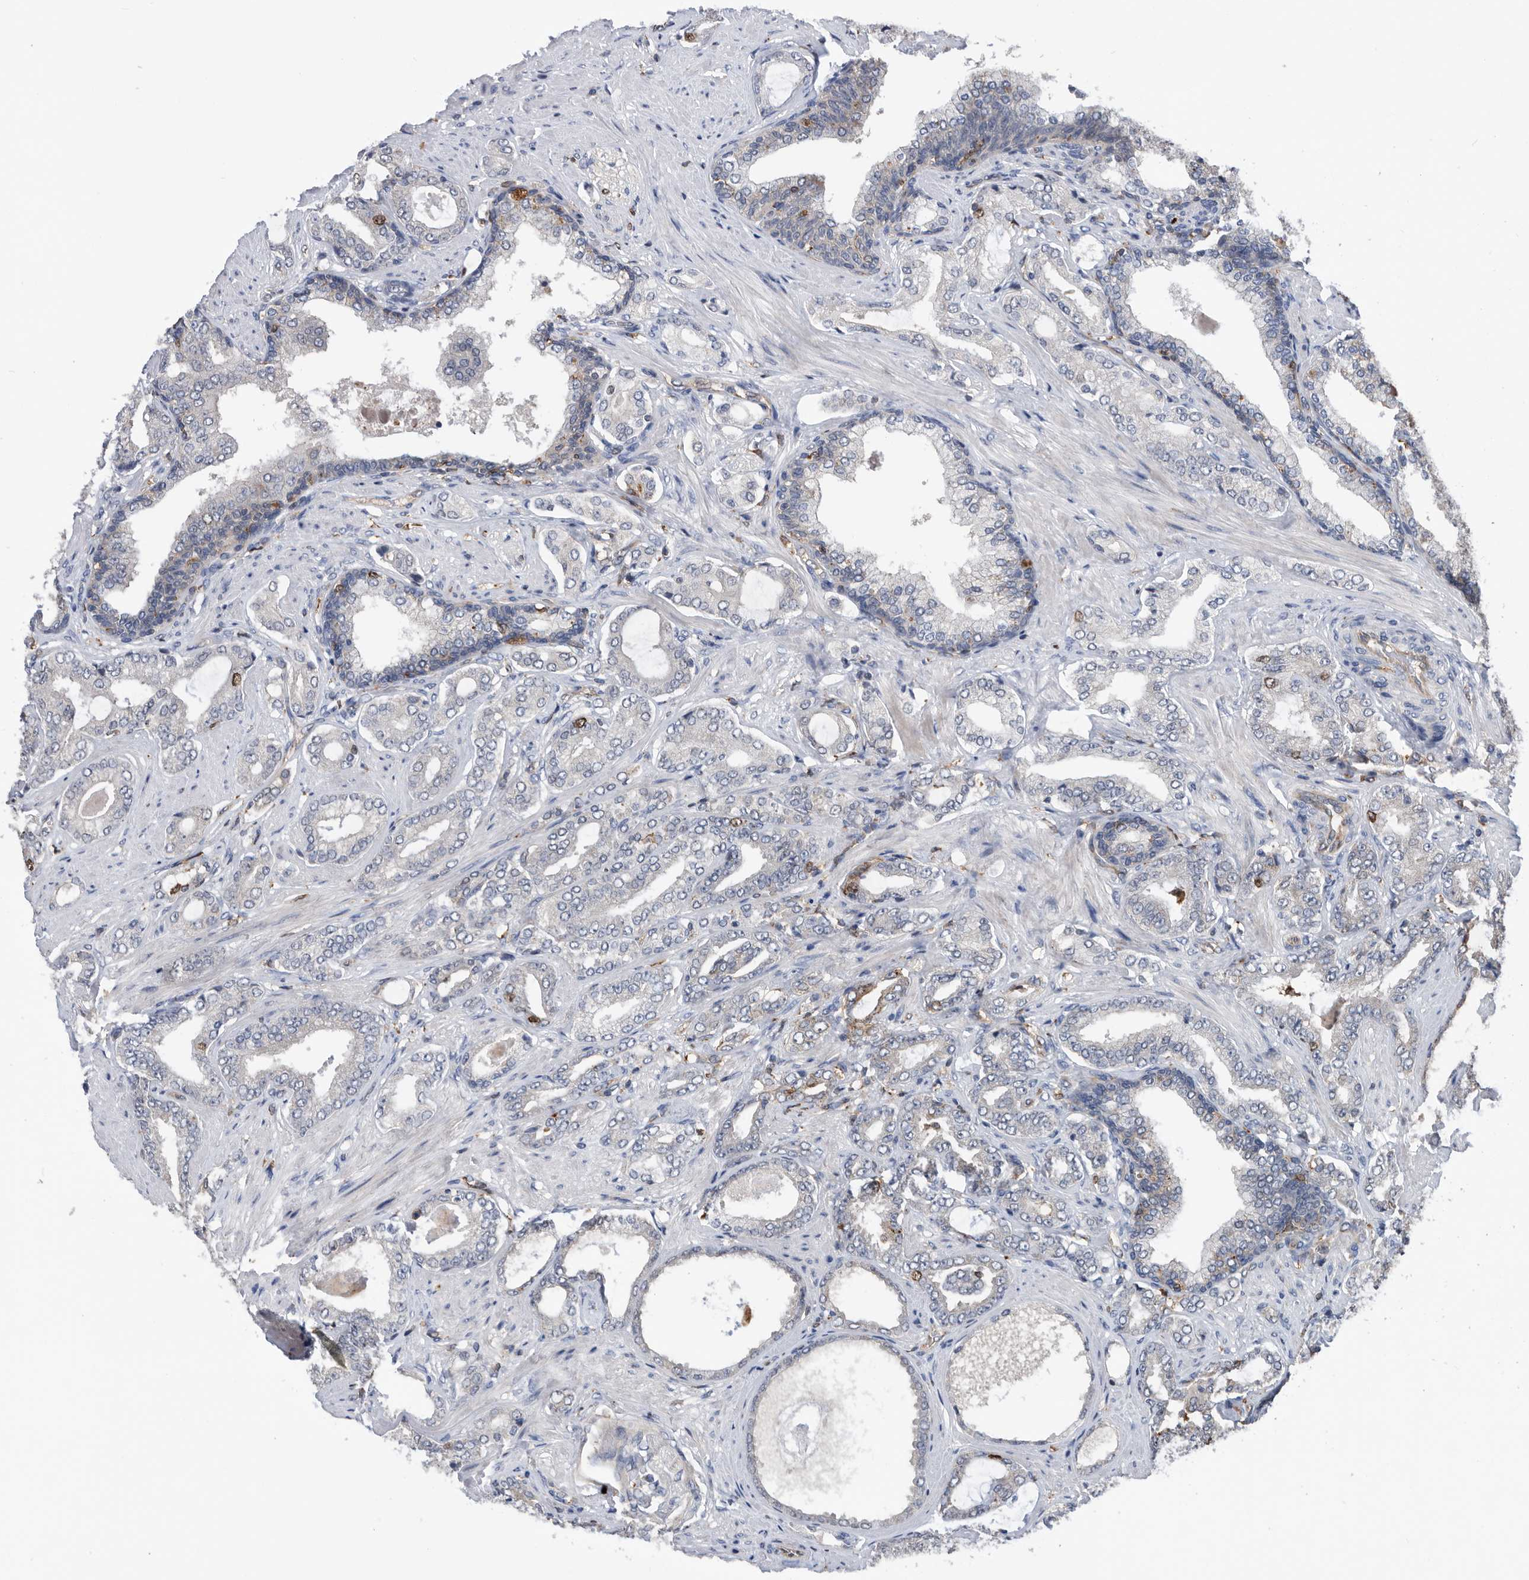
{"staining": {"intensity": "negative", "quantity": "none", "location": "none"}, "tissue": "prostate cancer", "cell_type": "Tumor cells", "image_type": "cancer", "snomed": [{"axis": "morphology", "description": "Adenocarcinoma, Low grade"}, {"axis": "topography", "description": "Prostate"}], "caption": "DAB immunohistochemical staining of prostate cancer demonstrates no significant staining in tumor cells.", "gene": "ATAD2", "patient": {"sex": "male", "age": 71}}